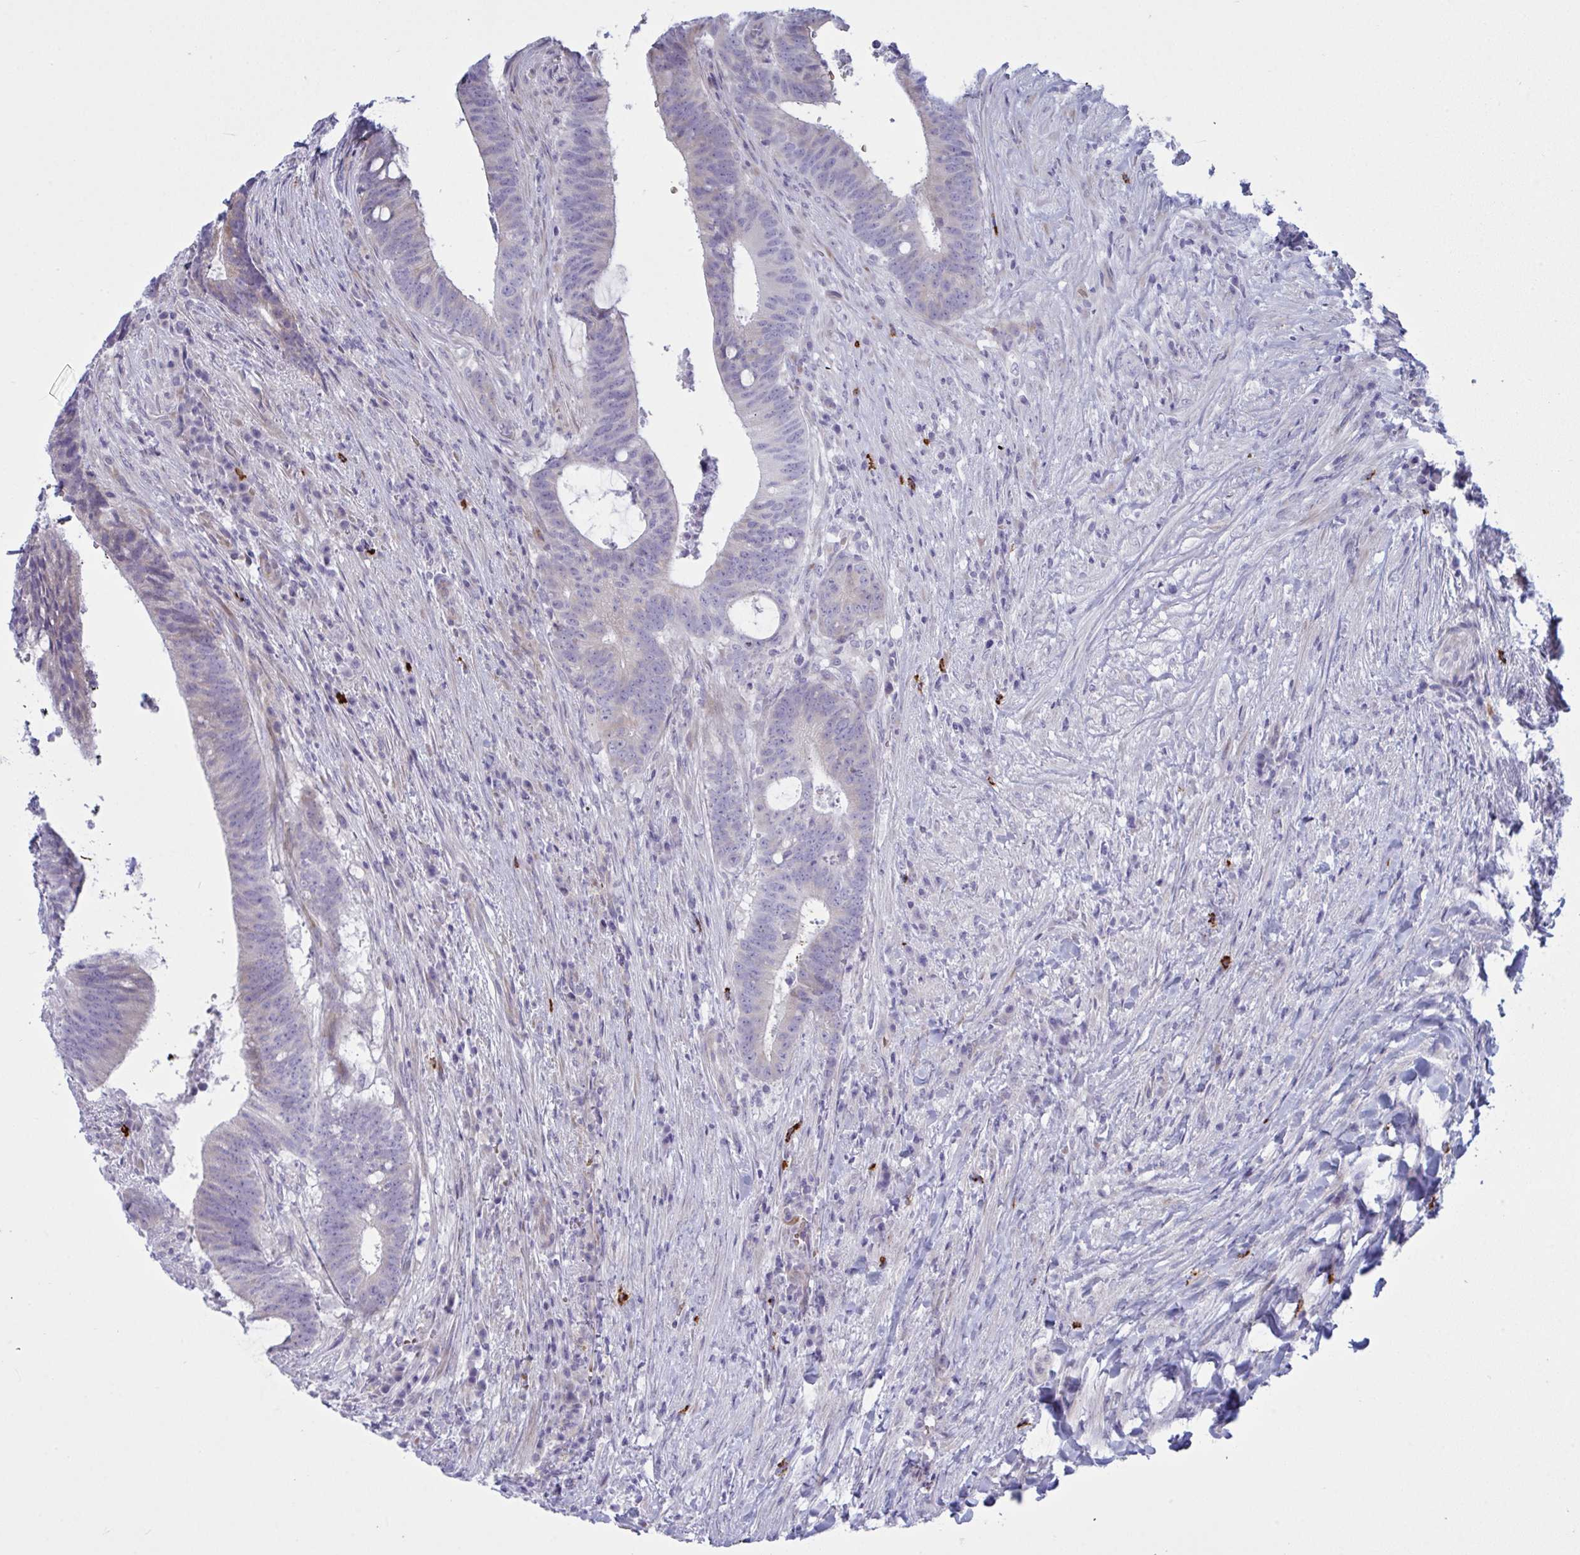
{"staining": {"intensity": "negative", "quantity": "none", "location": "none"}, "tissue": "colorectal cancer", "cell_type": "Tumor cells", "image_type": "cancer", "snomed": [{"axis": "morphology", "description": "Adenocarcinoma, NOS"}, {"axis": "topography", "description": "Colon"}], "caption": "Tumor cells are negative for protein expression in human colorectal adenocarcinoma. Brightfield microscopy of immunohistochemistry (IHC) stained with DAB (brown) and hematoxylin (blue), captured at high magnification.", "gene": "ZNF684", "patient": {"sex": "female", "age": 43}}